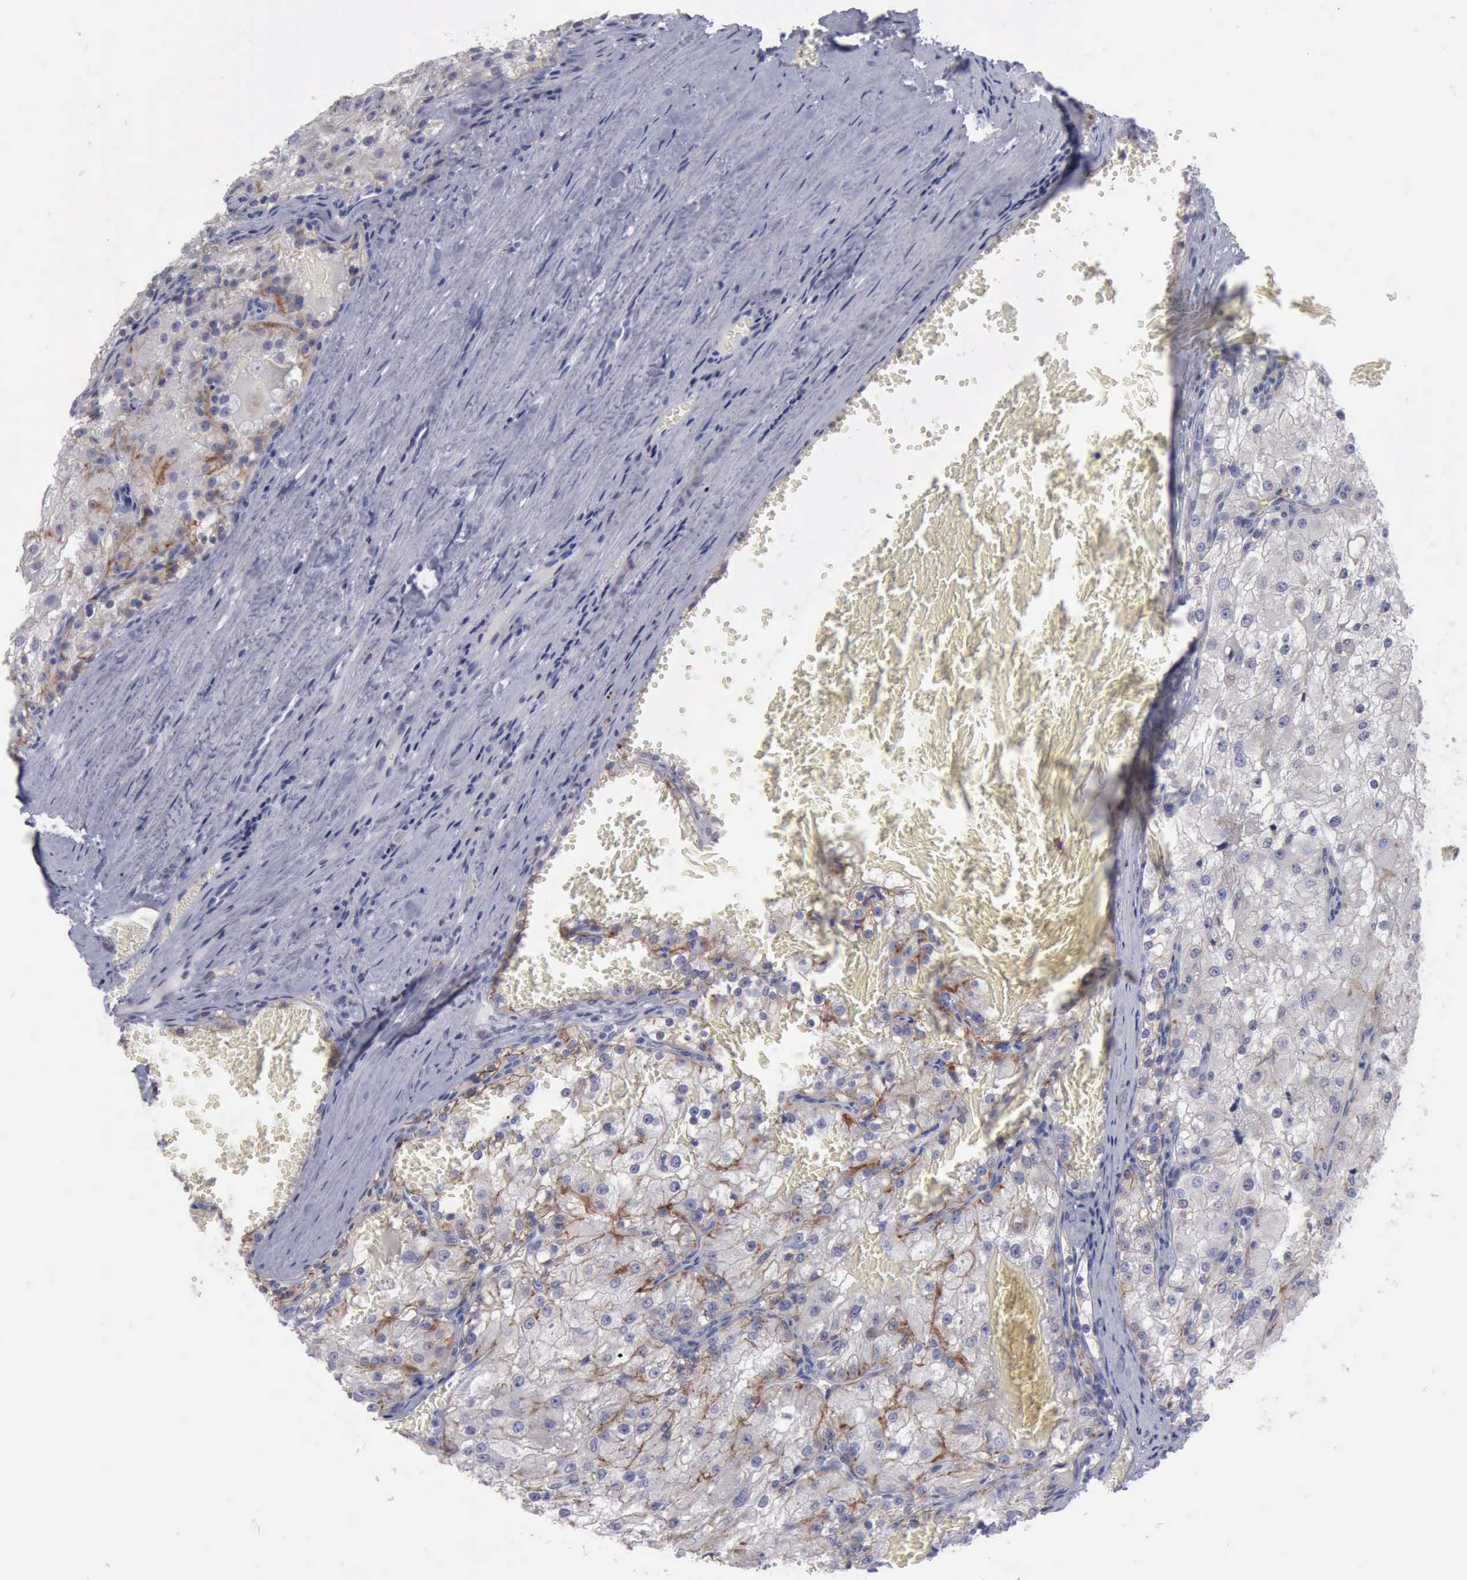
{"staining": {"intensity": "moderate", "quantity": "25%-75%", "location": "cytoplasmic/membranous"}, "tissue": "renal cancer", "cell_type": "Tumor cells", "image_type": "cancer", "snomed": [{"axis": "morphology", "description": "Adenocarcinoma, NOS"}, {"axis": "topography", "description": "Kidney"}], "caption": "A medium amount of moderate cytoplasmic/membranous staining is present in about 25%-75% of tumor cells in renal adenocarcinoma tissue.", "gene": "CDH2", "patient": {"sex": "female", "age": 74}}